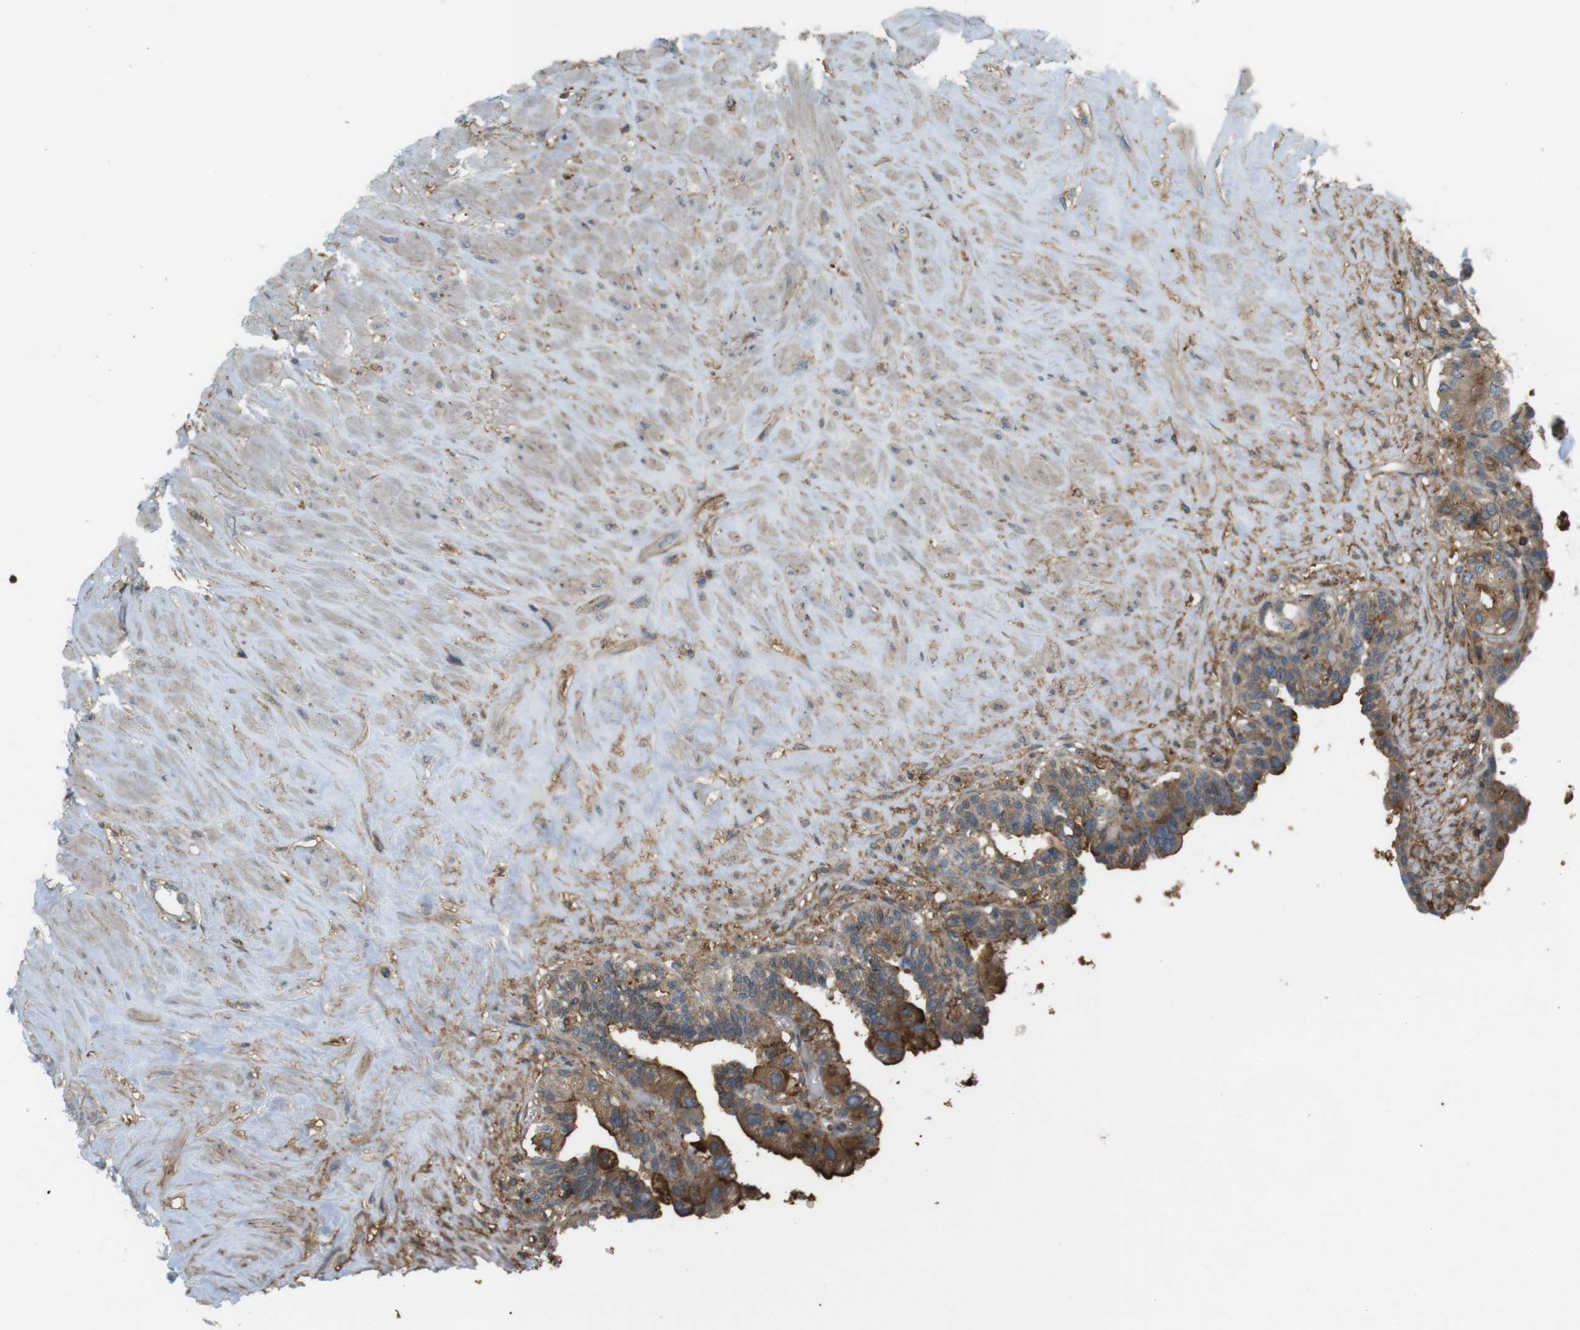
{"staining": {"intensity": "moderate", "quantity": ">75%", "location": "cytoplasmic/membranous"}, "tissue": "seminal vesicle", "cell_type": "Glandular cells", "image_type": "normal", "snomed": [{"axis": "morphology", "description": "Normal tissue, NOS"}, {"axis": "topography", "description": "Seminal veicle"}], "caption": "DAB (3,3'-diaminobenzidine) immunohistochemical staining of normal human seminal vesicle displays moderate cytoplasmic/membranous protein expression in about >75% of glandular cells.", "gene": "DDAH2", "patient": {"sex": "male", "age": 63}}